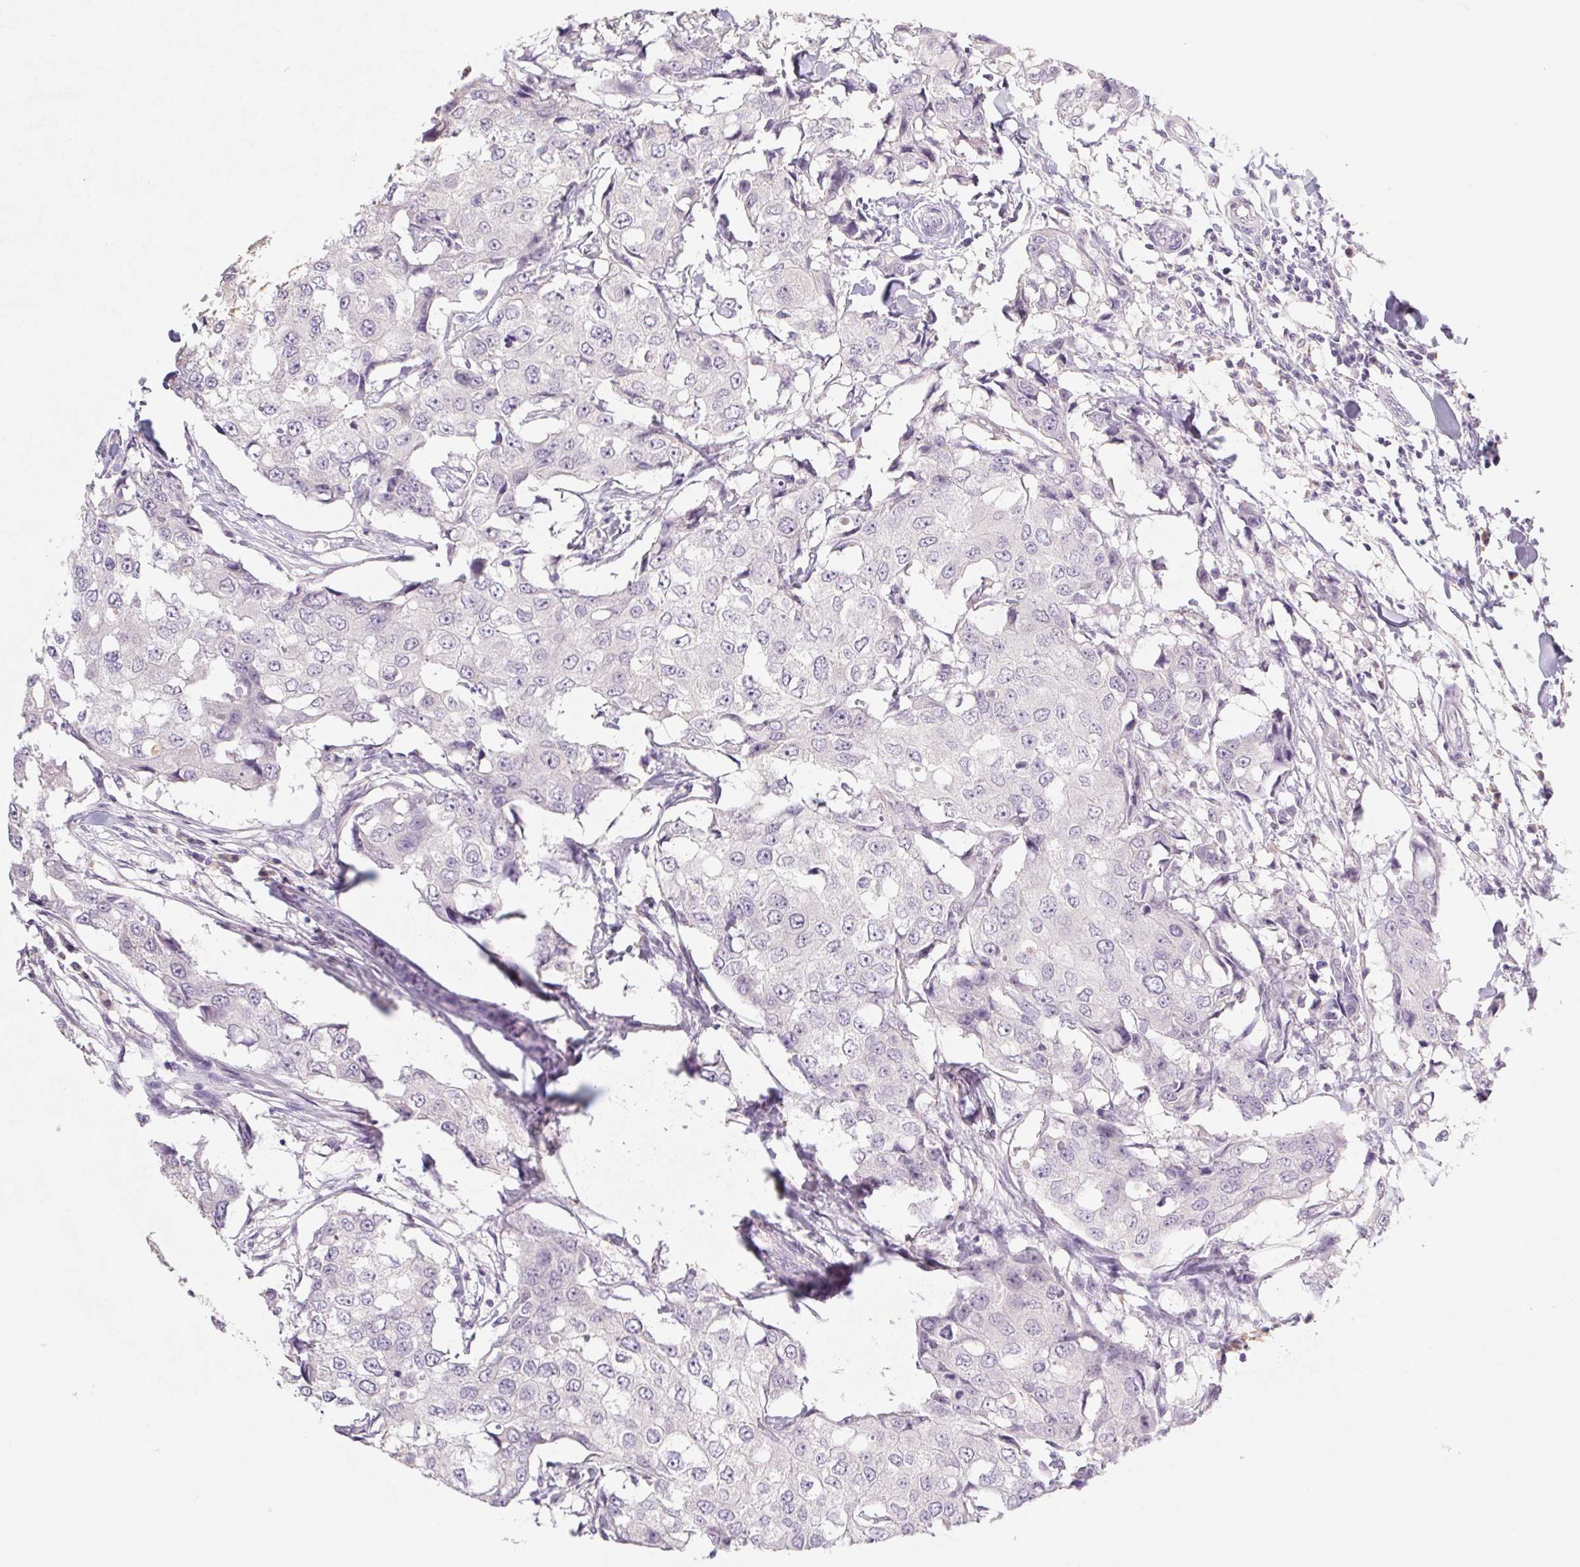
{"staining": {"intensity": "negative", "quantity": "none", "location": "none"}, "tissue": "breast cancer", "cell_type": "Tumor cells", "image_type": "cancer", "snomed": [{"axis": "morphology", "description": "Duct carcinoma"}, {"axis": "topography", "description": "Breast"}], "caption": "High magnification brightfield microscopy of breast cancer stained with DAB (3,3'-diaminobenzidine) (brown) and counterstained with hematoxylin (blue): tumor cells show no significant staining.", "gene": "PNMA8B", "patient": {"sex": "female", "age": 27}}